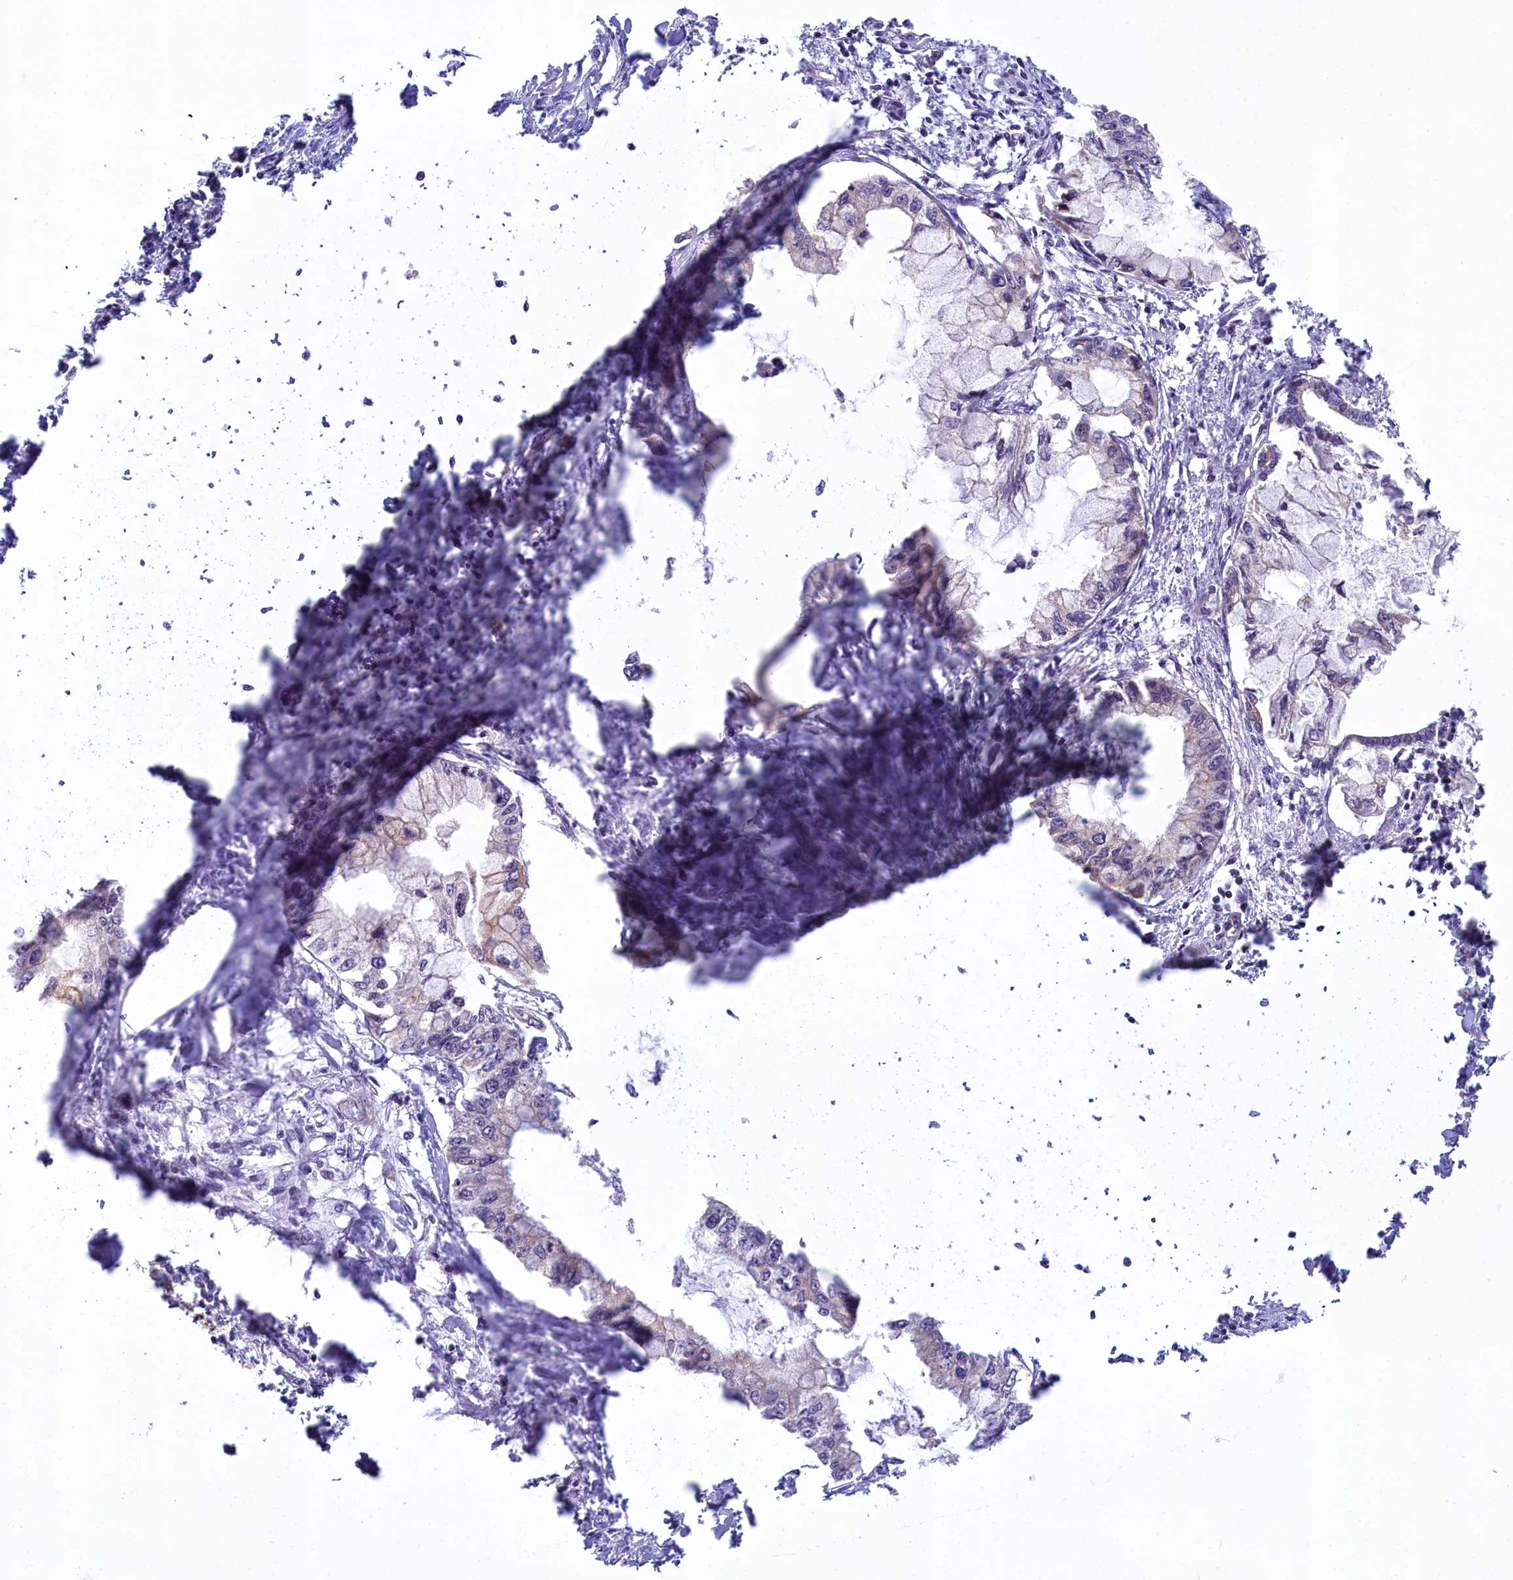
{"staining": {"intensity": "weak", "quantity": "<25%", "location": "cytoplasmic/membranous"}, "tissue": "pancreatic cancer", "cell_type": "Tumor cells", "image_type": "cancer", "snomed": [{"axis": "morphology", "description": "Adenocarcinoma, NOS"}, {"axis": "topography", "description": "Pancreas"}], "caption": "Tumor cells show no significant protein expression in pancreatic adenocarcinoma. (Immunohistochemistry, brightfield microscopy, high magnification).", "gene": "CARD8", "patient": {"sex": "male", "age": 48}}